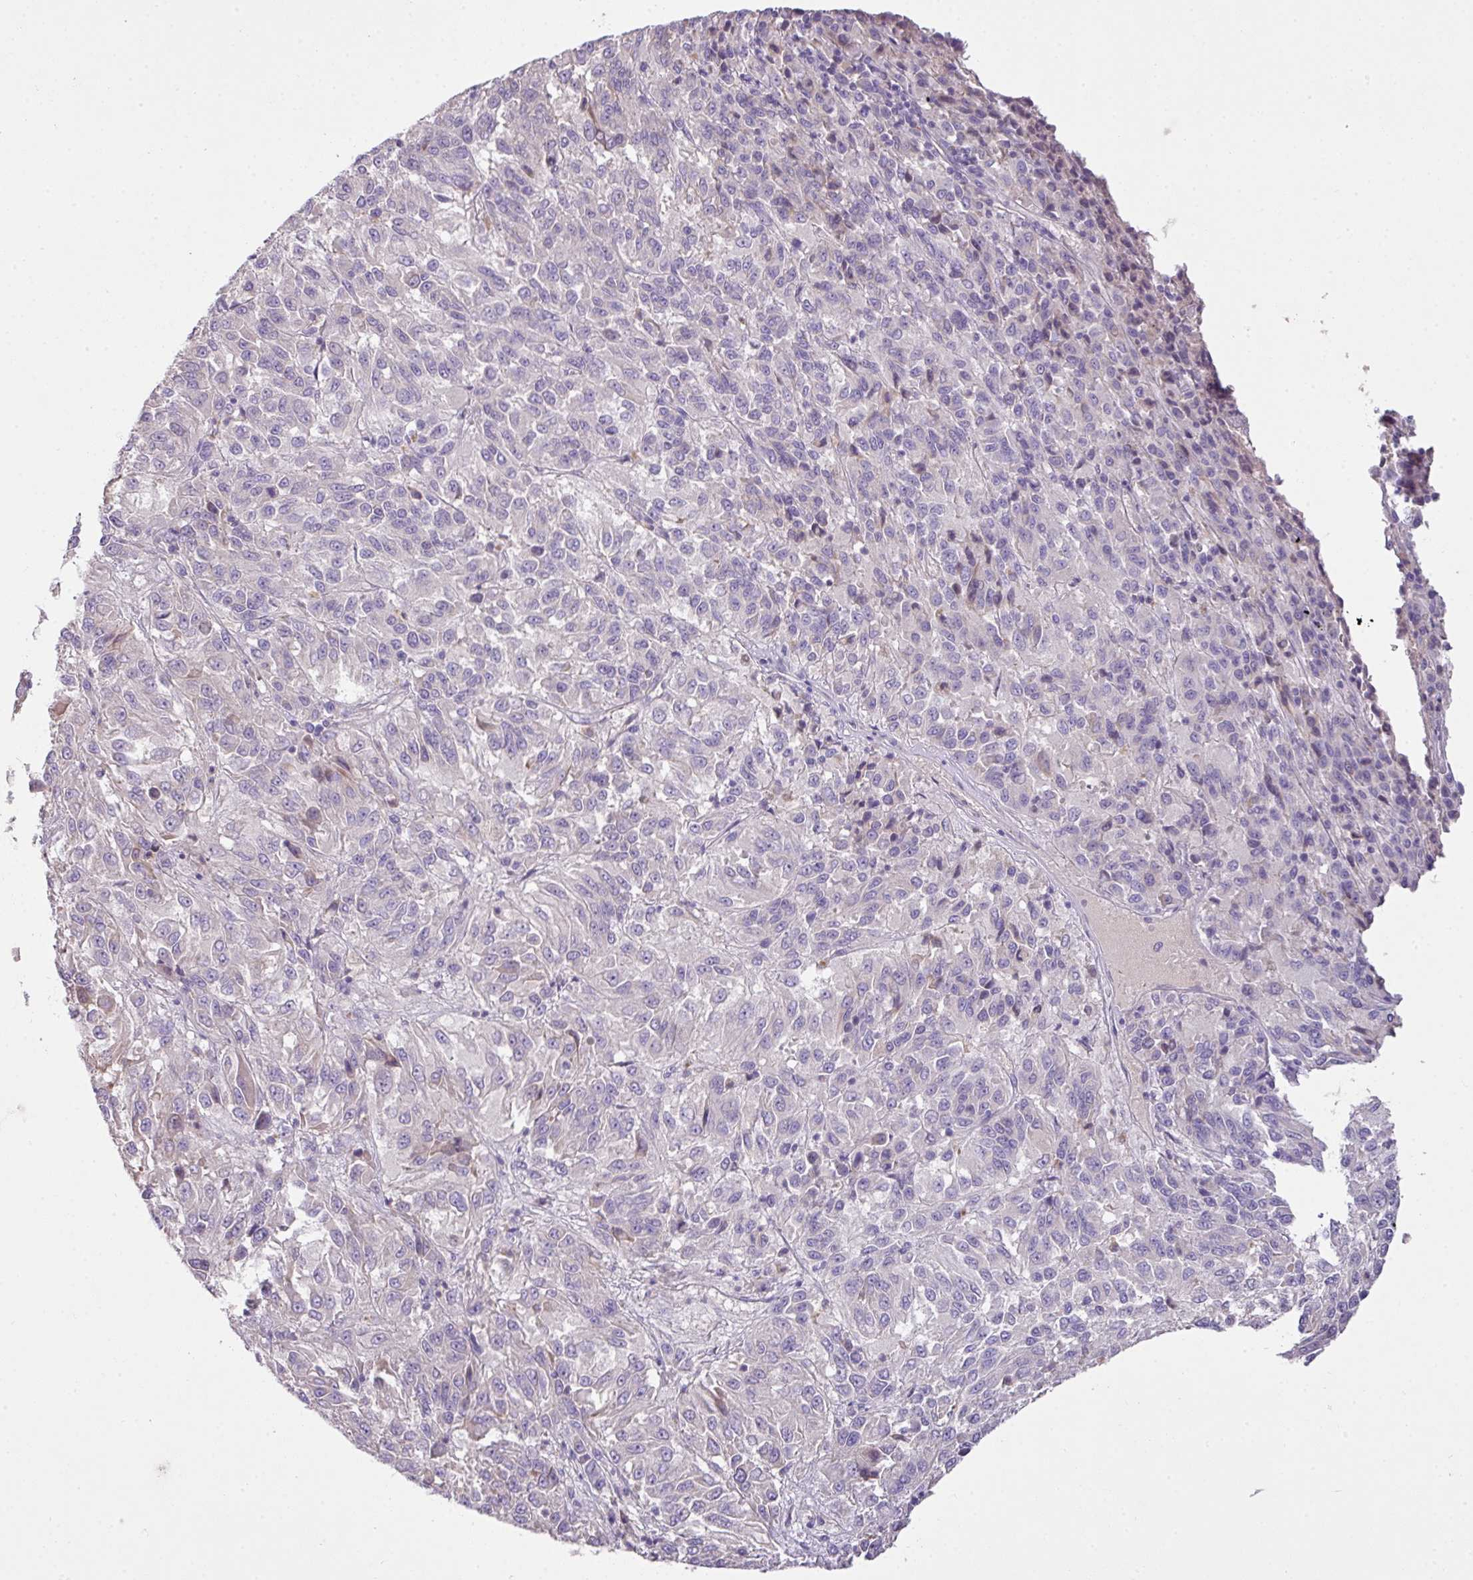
{"staining": {"intensity": "negative", "quantity": "none", "location": "none"}, "tissue": "melanoma", "cell_type": "Tumor cells", "image_type": "cancer", "snomed": [{"axis": "morphology", "description": "Malignant melanoma, Metastatic site"}, {"axis": "topography", "description": "Lung"}], "caption": "The micrograph demonstrates no significant positivity in tumor cells of melanoma.", "gene": "OR6C6", "patient": {"sex": "male", "age": 64}}